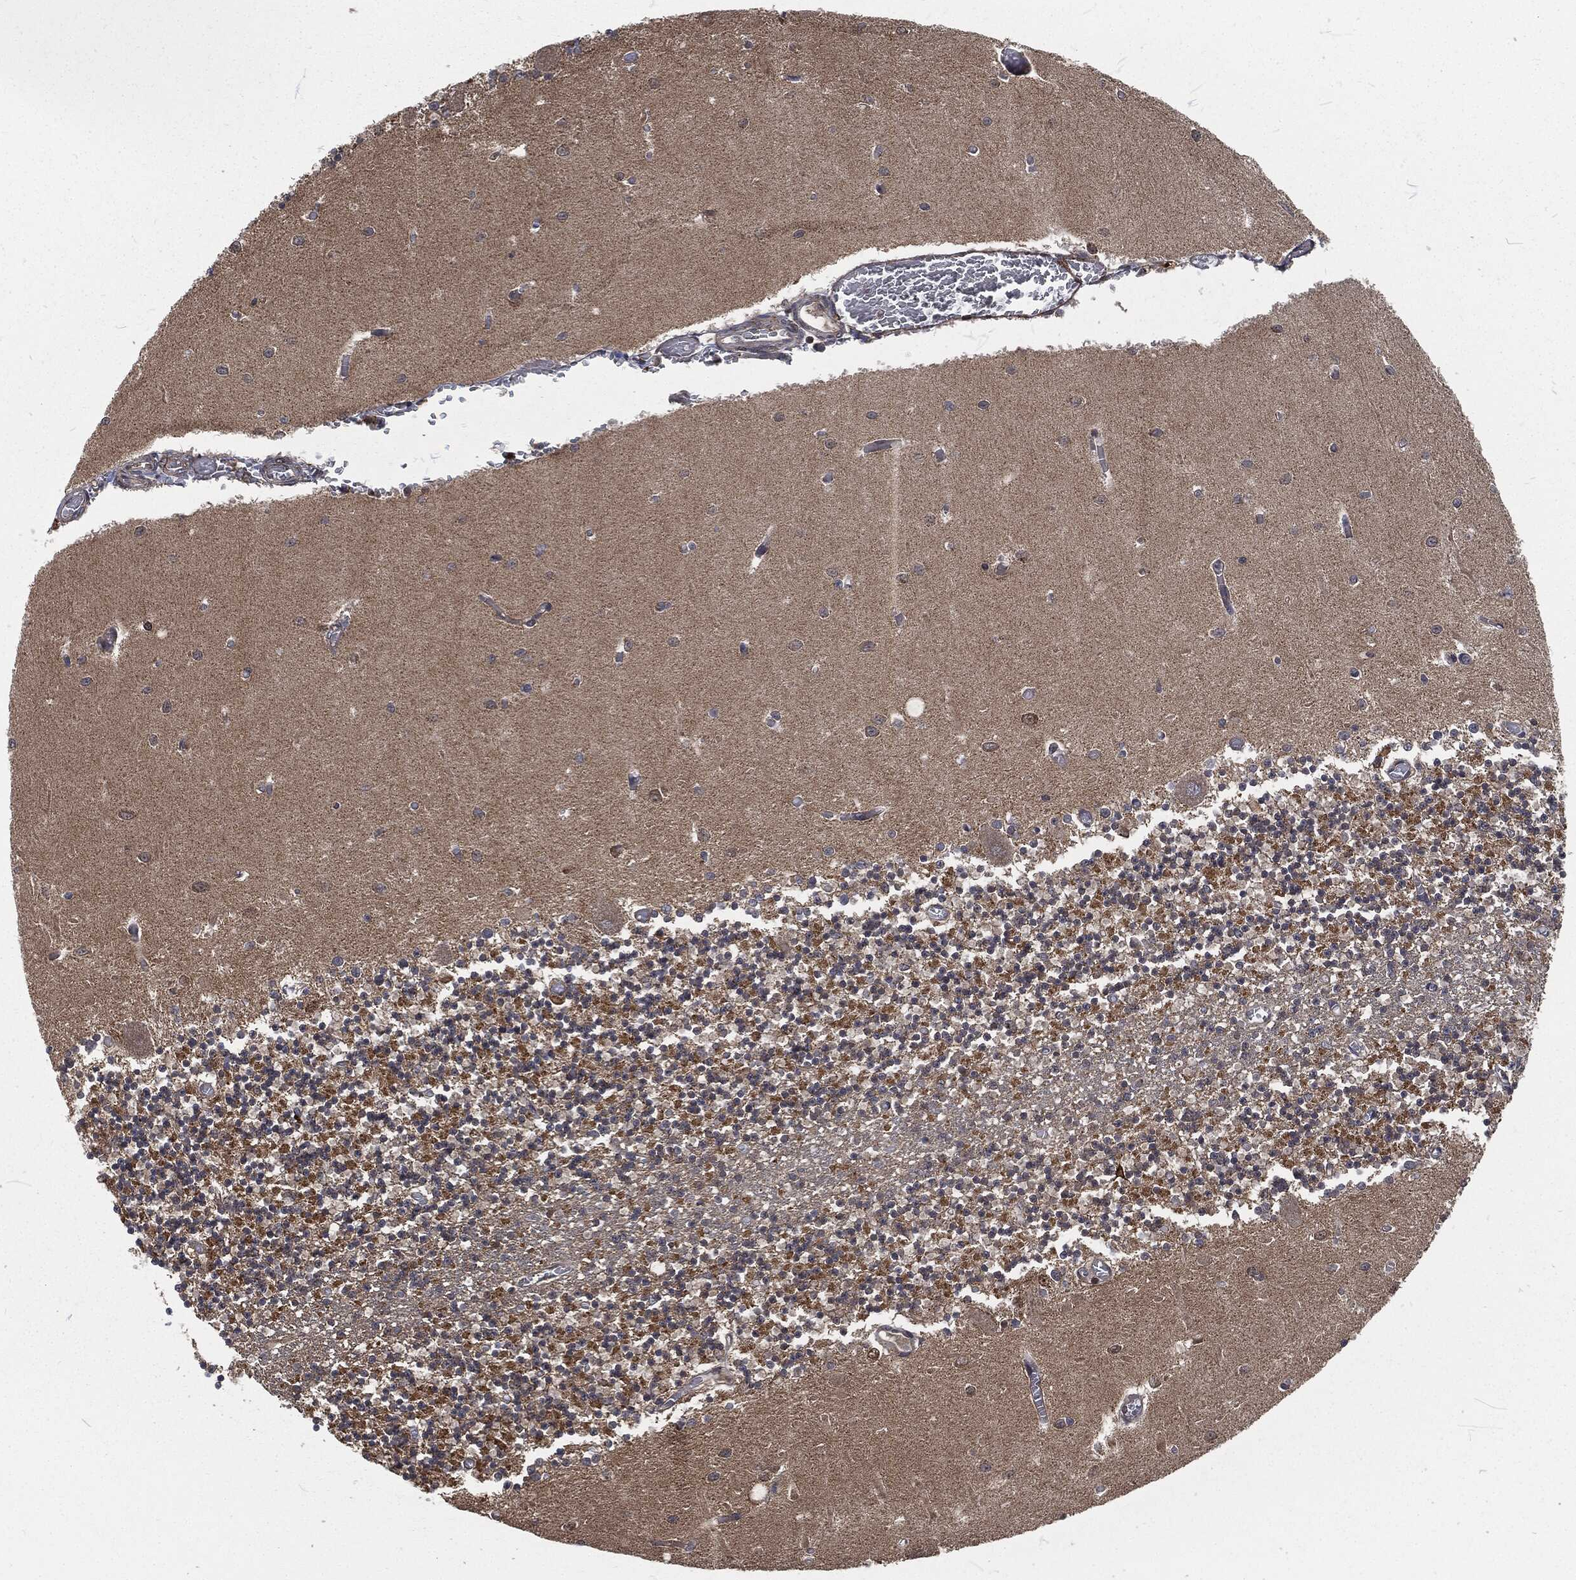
{"staining": {"intensity": "negative", "quantity": "none", "location": "none"}, "tissue": "cerebellum", "cell_type": "Cells in granular layer", "image_type": "normal", "snomed": [{"axis": "morphology", "description": "Normal tissue, NOS"}, {"axis": "topography", "description": "Cerebellum"}], "caption": "Histopathology image shows no significant protein staining in cells in granular layer of benign cerebellum. (Immunohistochemistry, brightfield microscopy, high magnification).", "gene": "RFTN1", "patient": {"sex": "female", "age": 64}}